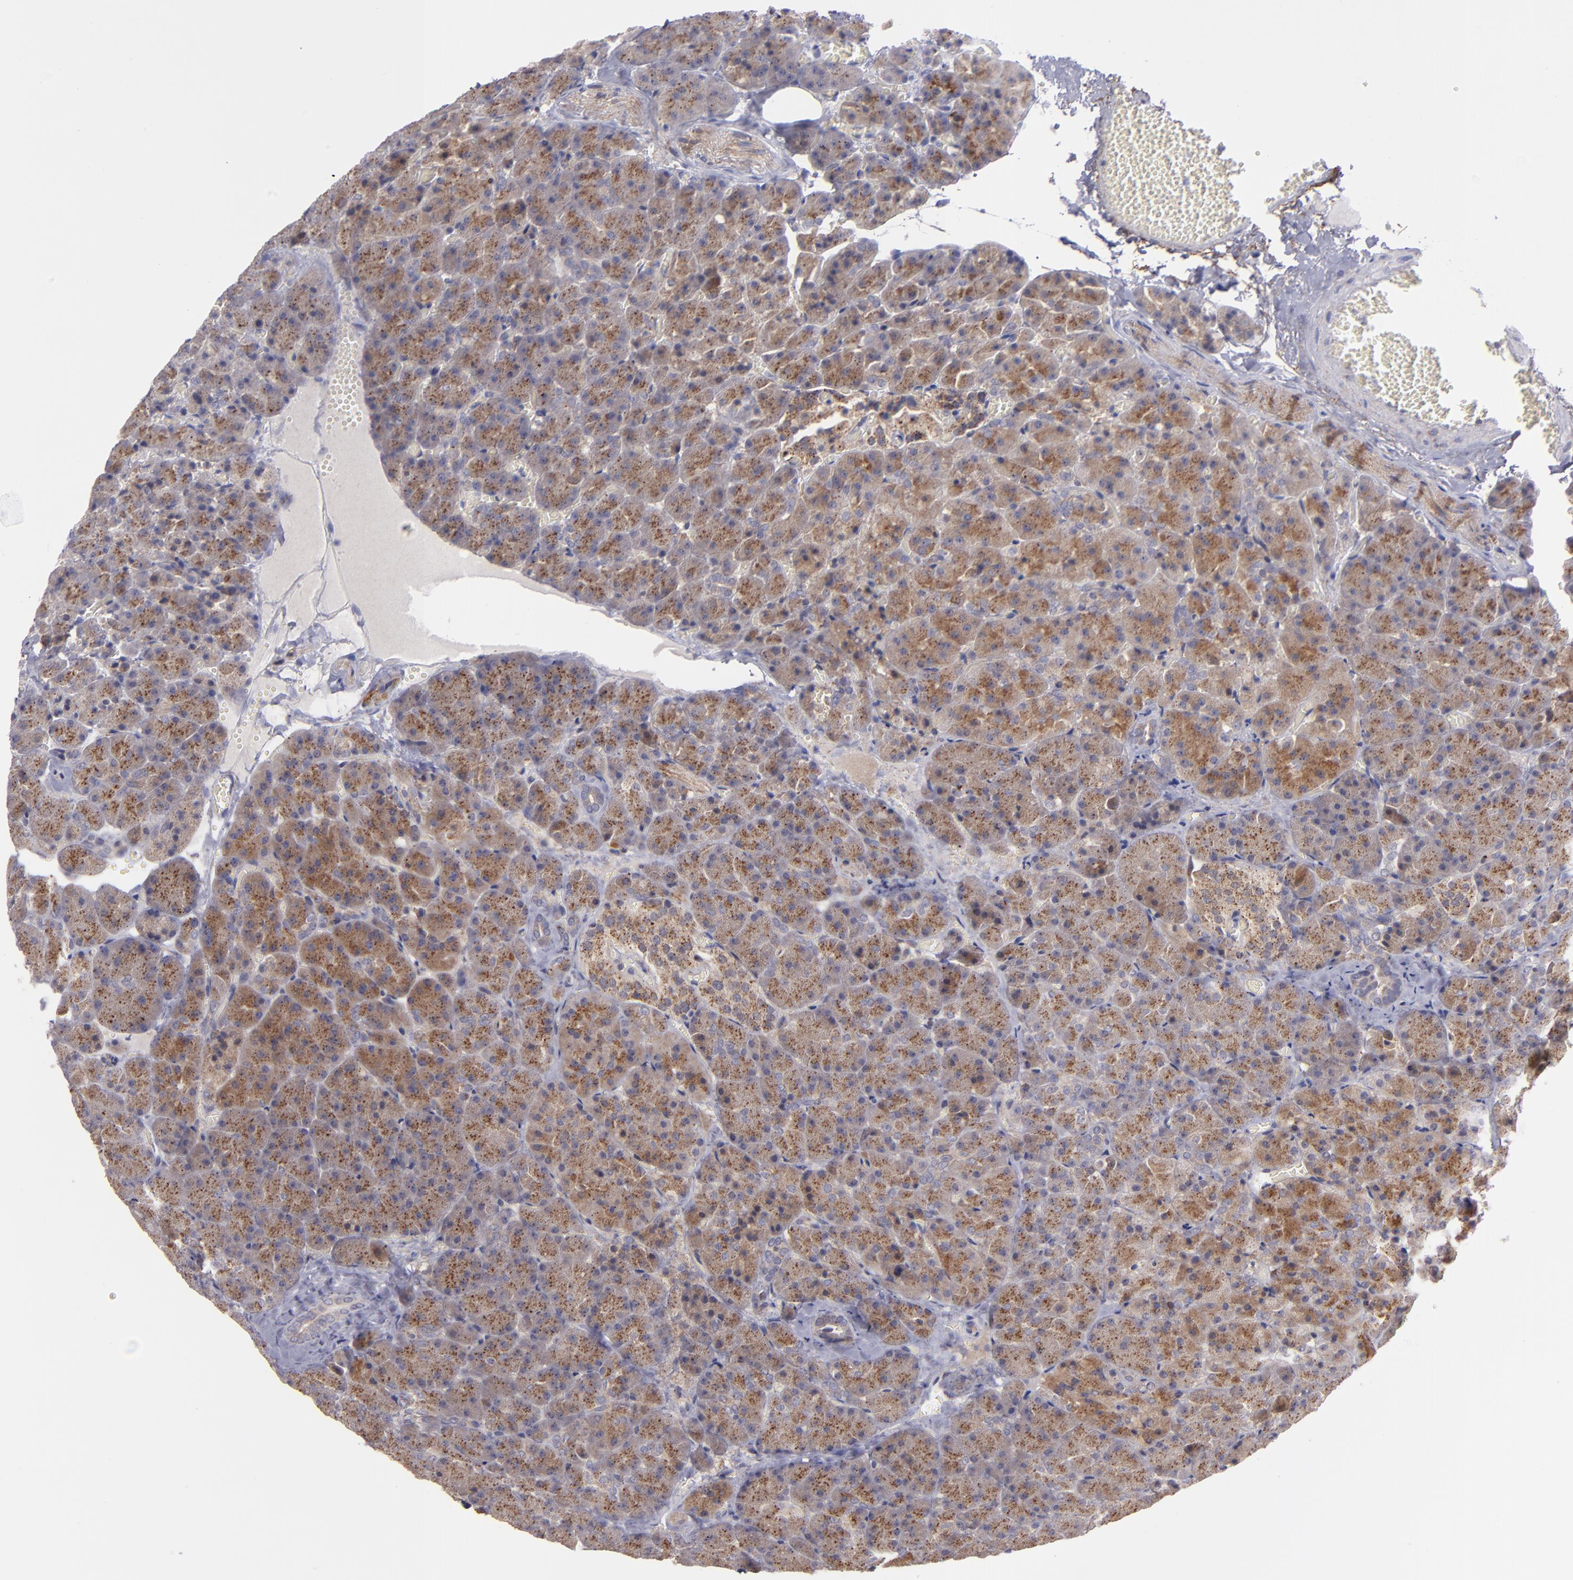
{"staining": {"intensity": "moderate", "quantity": ">75%", "location": "cytoplasmic/membranous"}, "tissue": "carcinoid", "cell_type": "Tumor cells", "image_type": "cancer", "snomed": [{"axis": "morphology", "description": "Normal tissue, NOS"}, {"axis": "morphology", "description": "Carcinoid, malignant, NOS"}, {"axis": "topography", "description": "Pancreas"}], "caption": "A photomicrograph showing moderate cytoplasmic/membranous staining in about >75% of tumor cells in carcinoid (malignant), as visualized by brown immunohistochemical staining.", "gene": "ZFYVE1", "patient": {"sex": "female", "age": 35}}